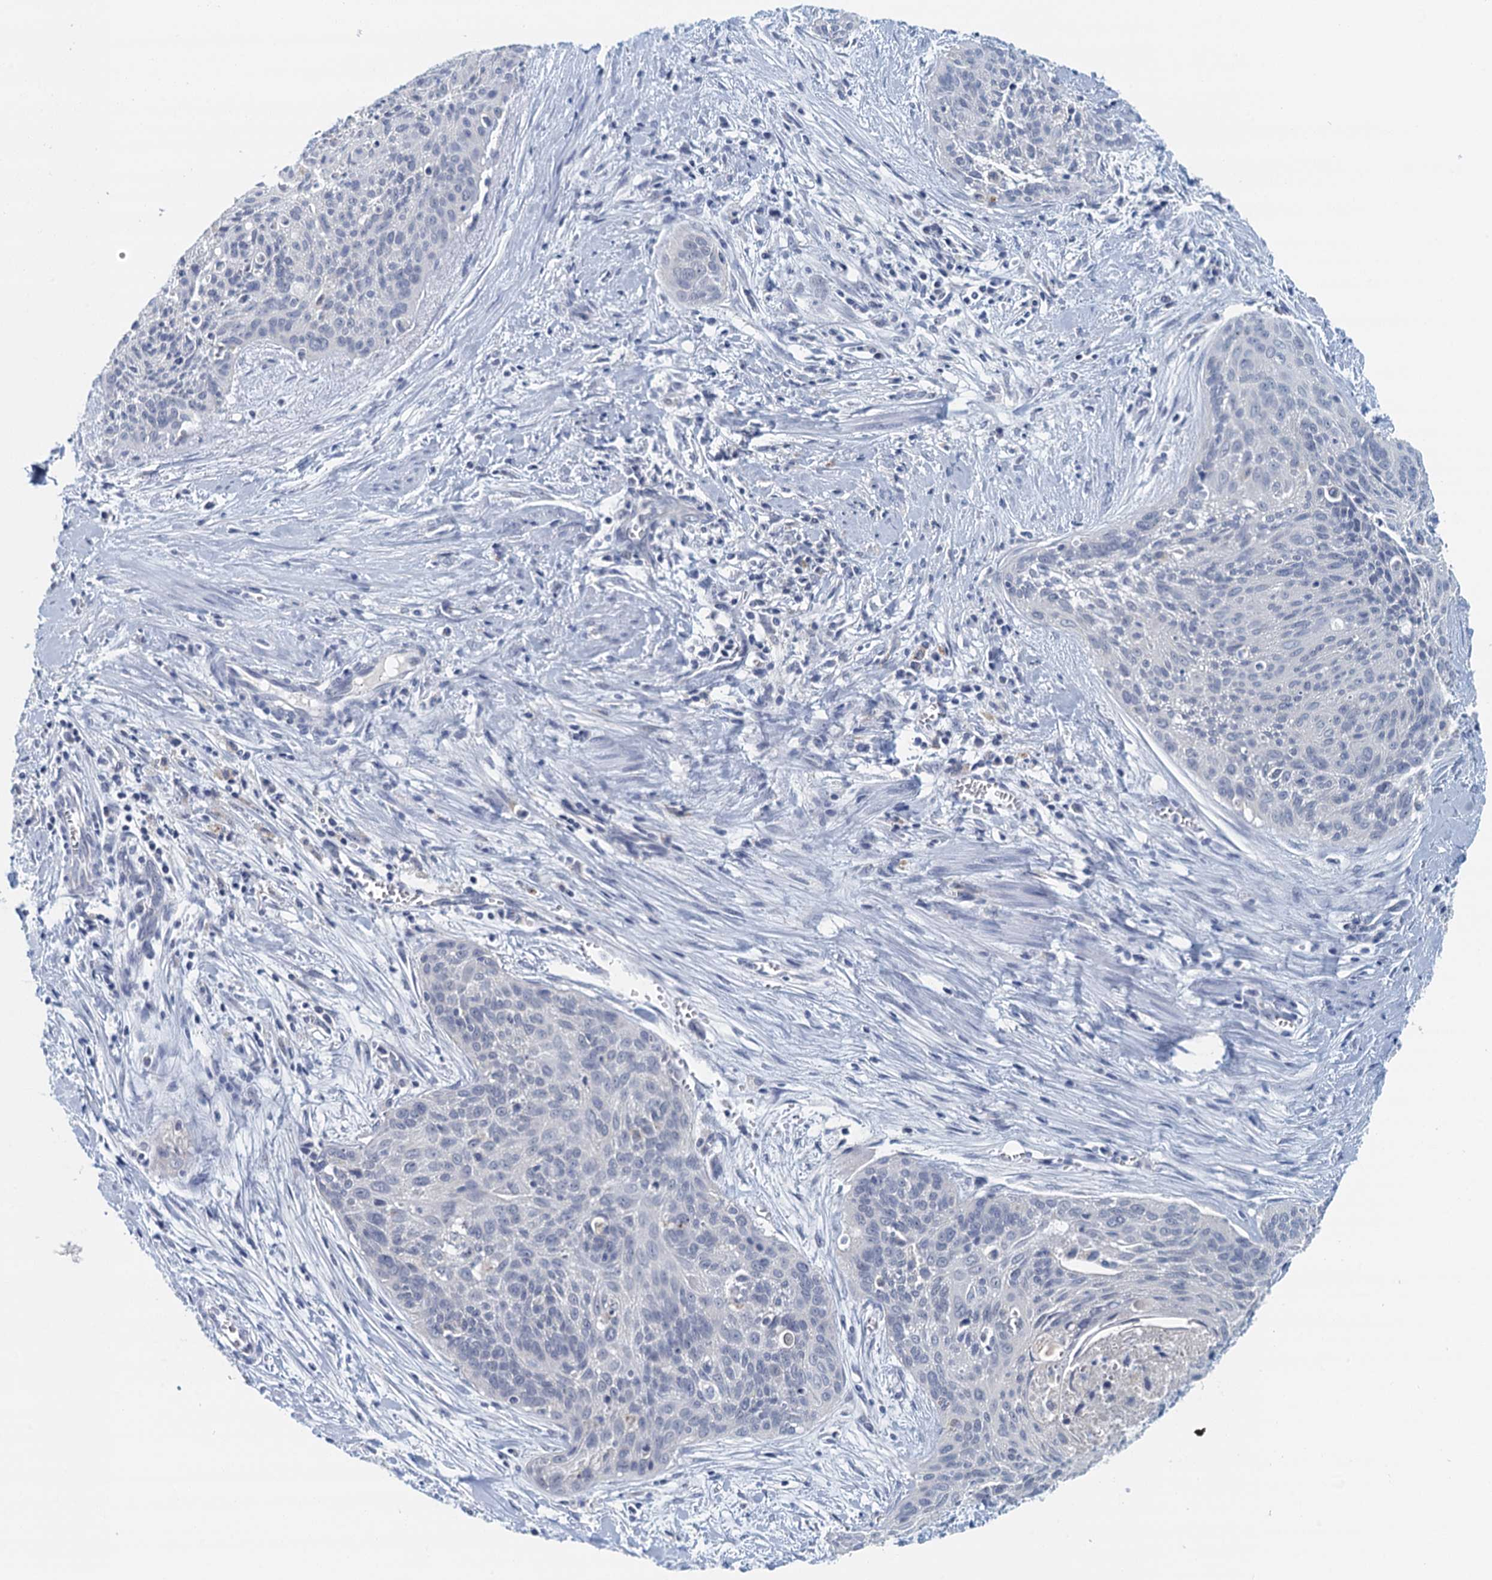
{"staining": {"intensity": "negative", "quantity": "none", "location": "none"}, "tissue": "cervical cancer", "cell_type": "Tumor cells", "image_type": "cancer", "snomed": [{"axis": "morphology", "description": "Squamous cell carcinoma, NOS"}, {"axis": "topography", "description": "Cervix"}], "caption": "This is an immunohistochemistry (IHC) micrograph of squamous cell carcinoma (cervical). There is no staining in tumor cells.", "gene": "NUBP2", "patient": {"sex": "female", "age": 55}}